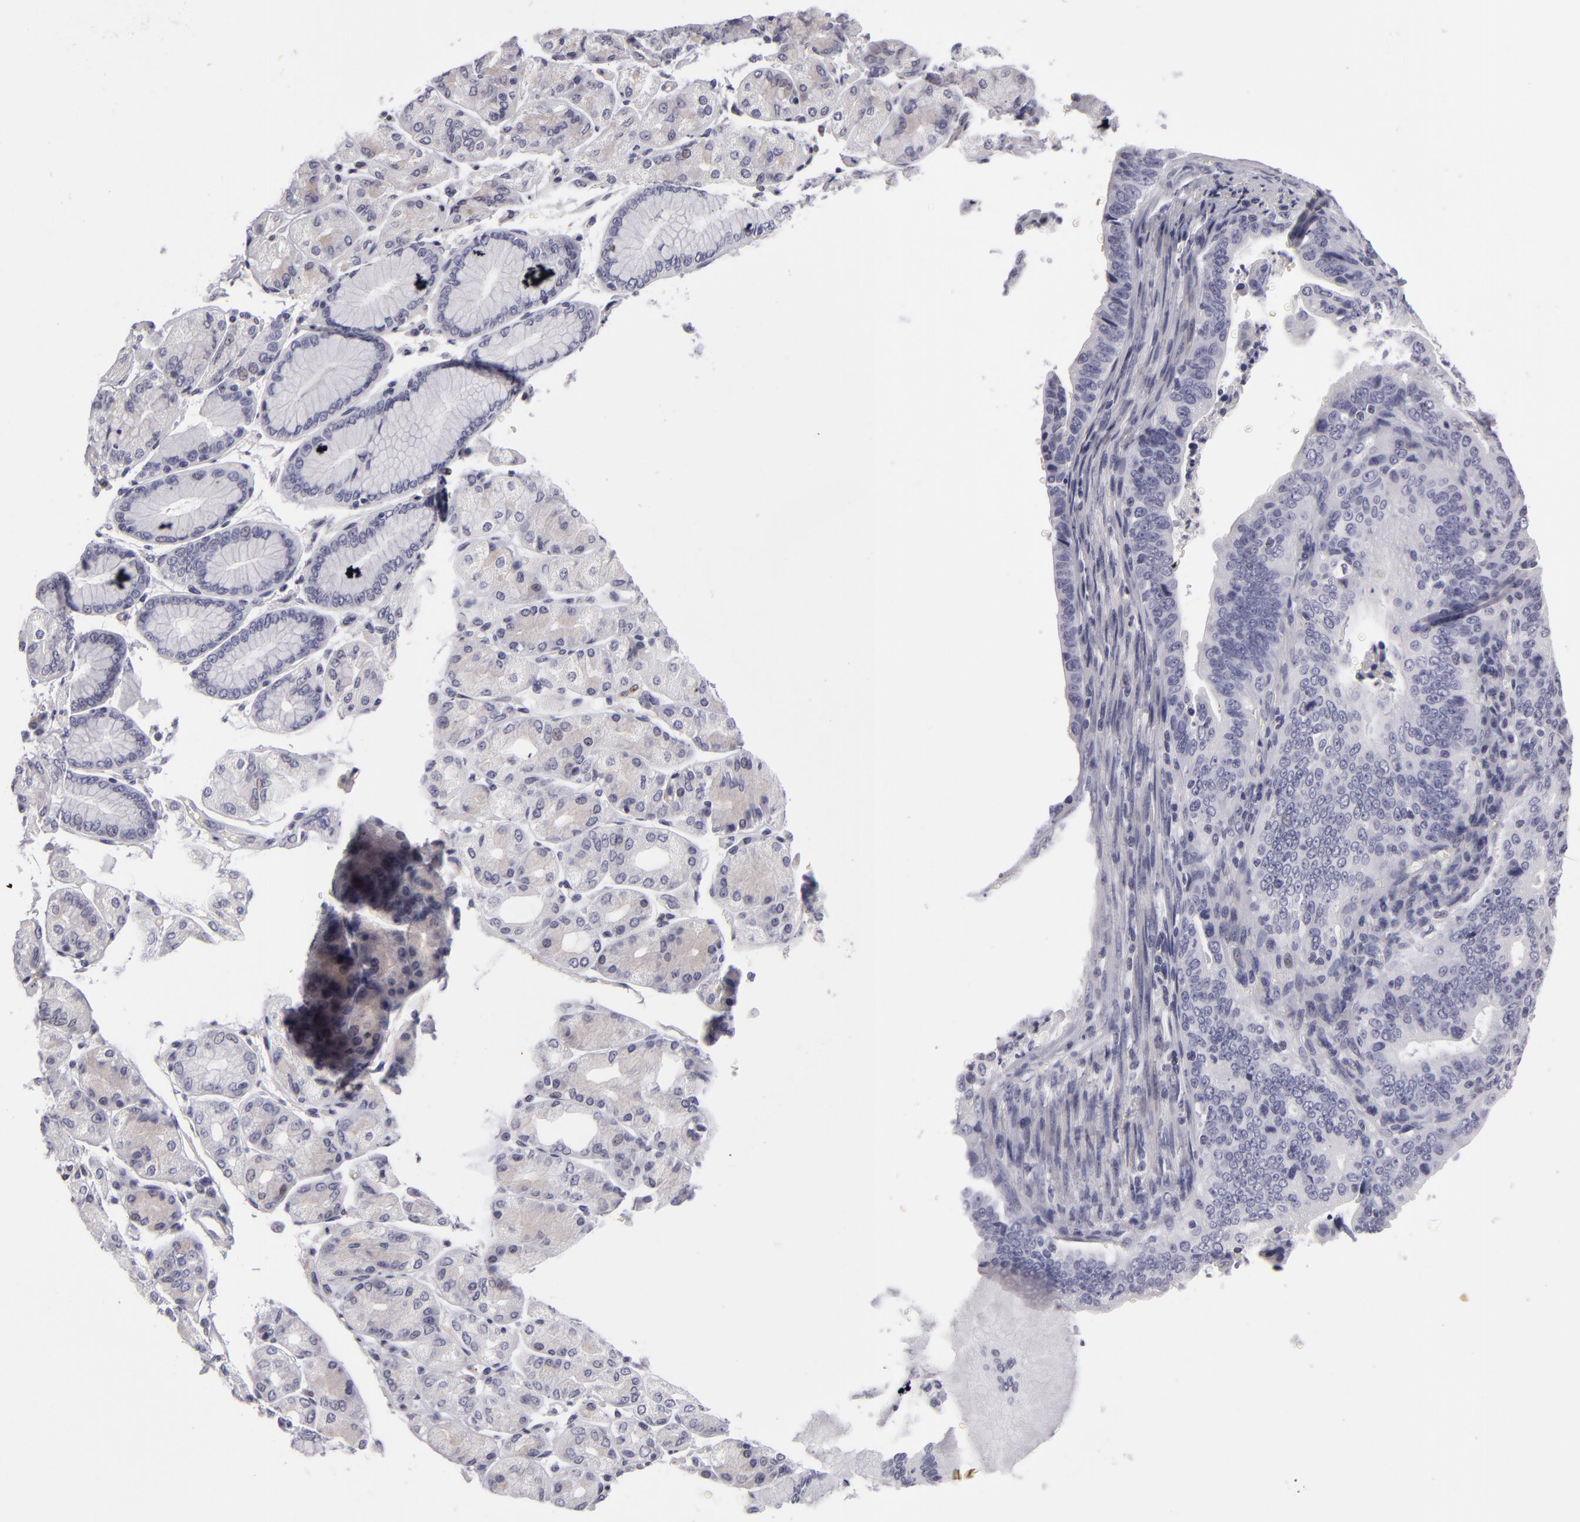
{"staining": {"intensity": "negative", "quantity": "none", "location": "none"}, "tissue": "stomach cancer", "cell_type": "Tumor cells", "image_type": "cancer", "snomed": [{"axis": "morphology", "description": "Adenocarcinoma, NOS"}, {"axis": "topography", "description": "Stomach, upper"}], "caption": "Protein analysis of adenocarcinoma (stomach) demonstrates no significant positivity in tumor cells.", "gene": "NLGN4X", "patient": {"sex": "female", "age": 50}}